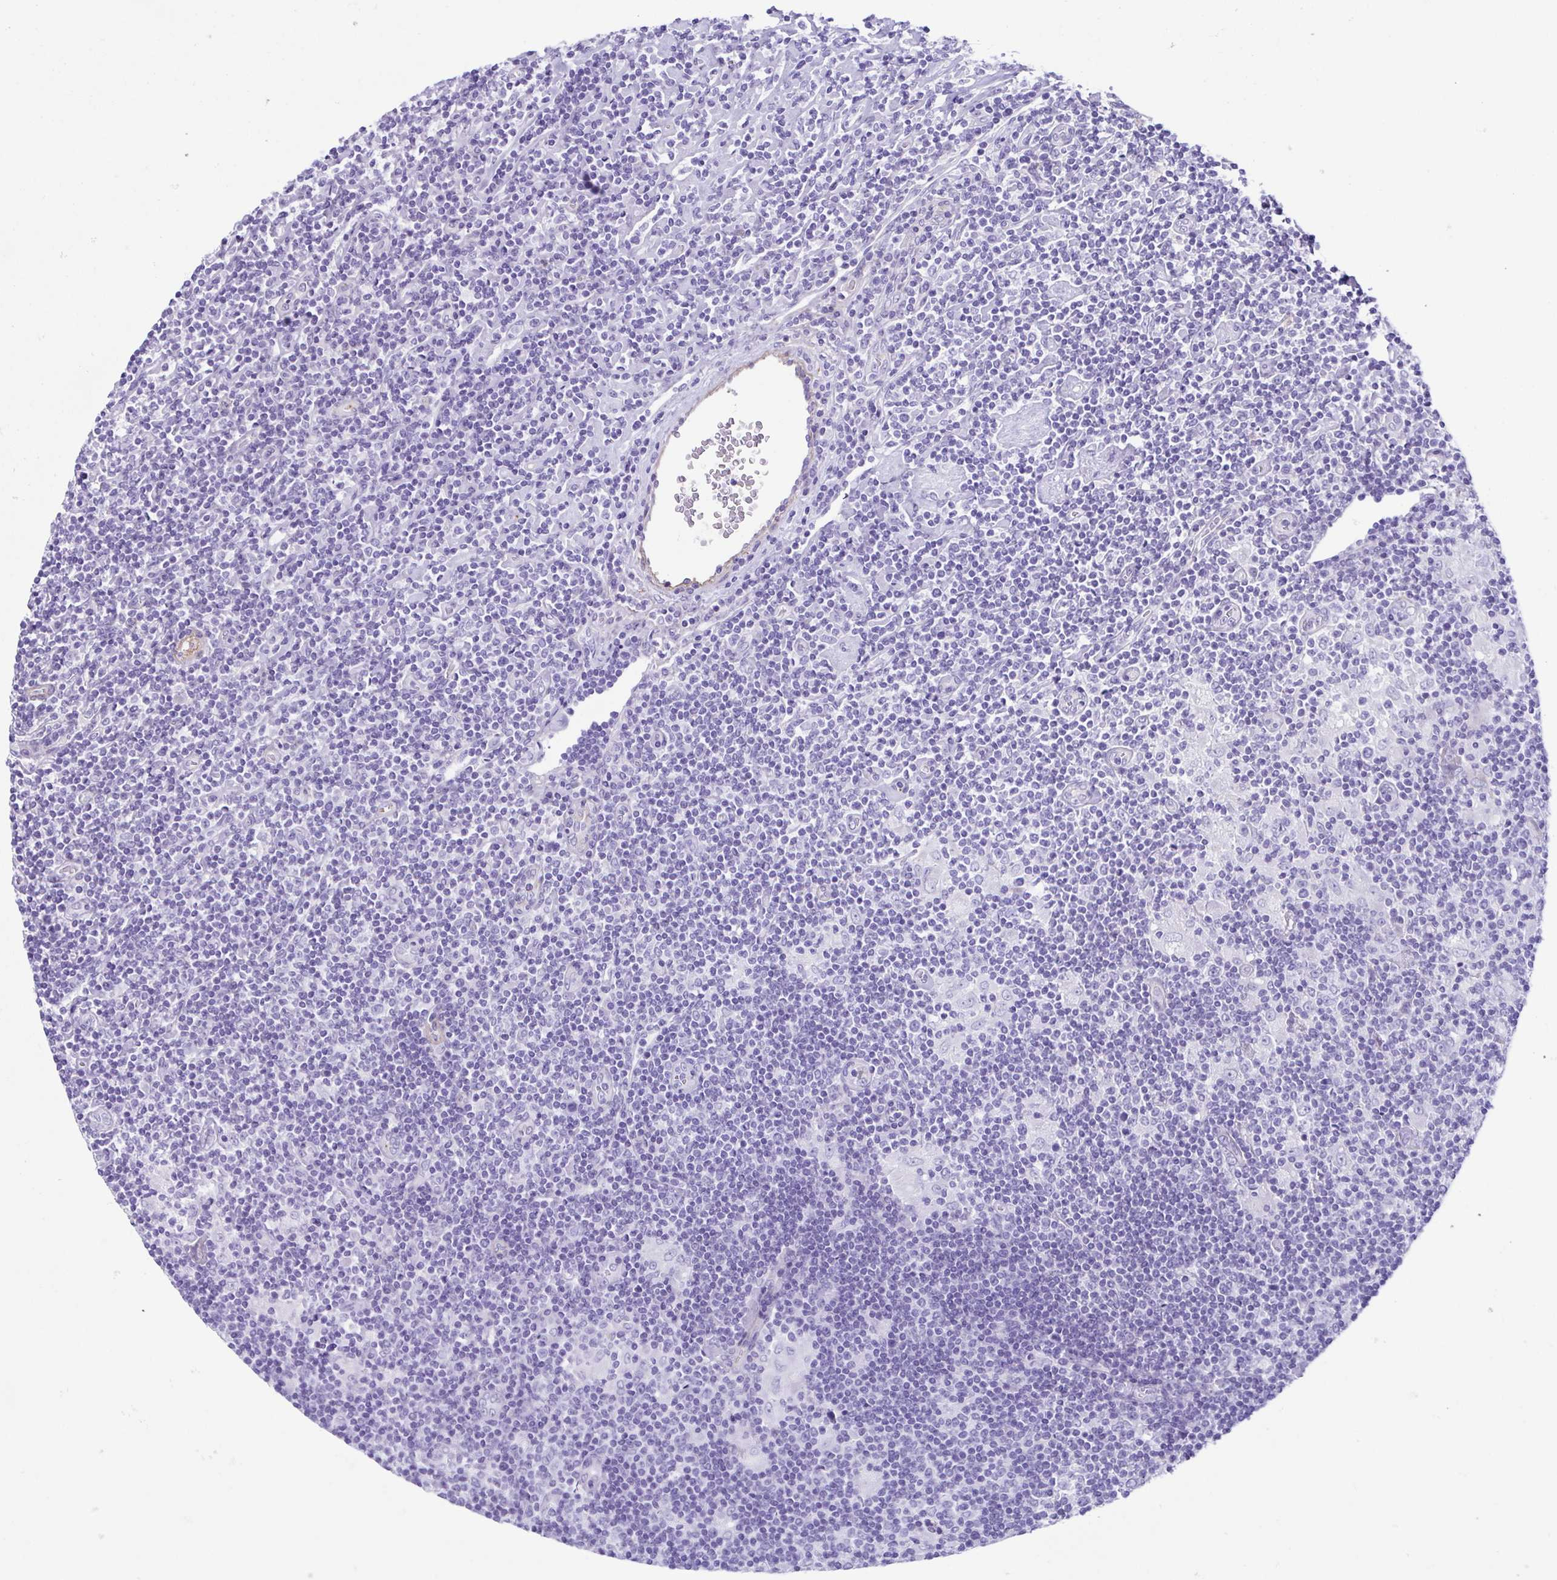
{"staining": {"intensity": "negative", "quantity": "none", "location": "none"}, "tissue": "lymphoma", "cell_type": "Tumor cells", "image_type": "cancer", "snomed": [{"axis": "morphology", "description": "Hodgkin's disease, NOS"}, {"axis": "topography", "description": "Lymph node"}], "caption": "Immunohistochemistry of Hodgkin's disease demonstrates no positivity in tumor cells. Nuclei are stained in blue.", "gene": "CYP11B1", "patient": {"sex": "male", "age": 40}}